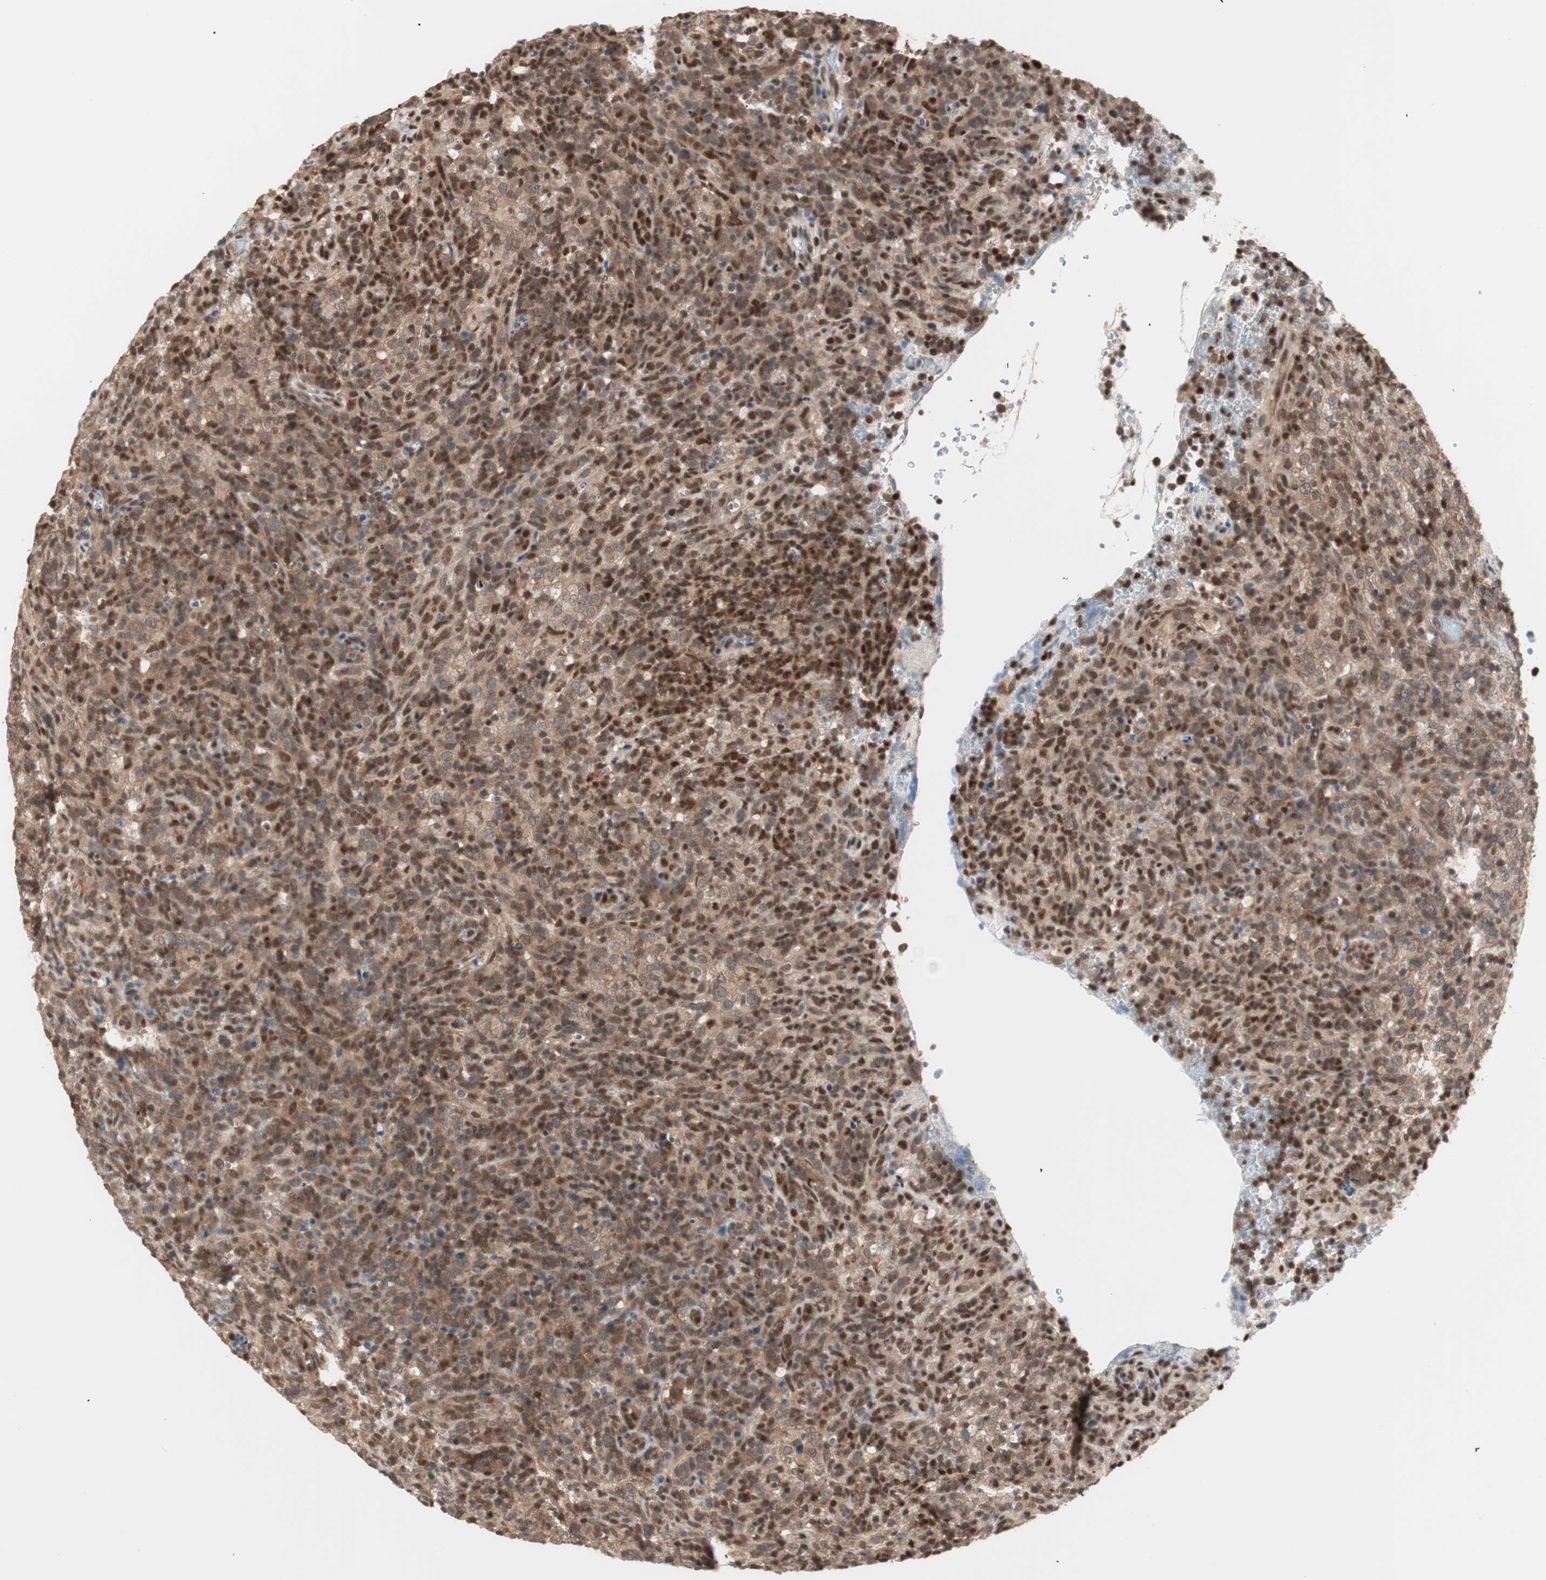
{"staining": {"intensity": "weak", "quantity": ">75%", "location": "cytoplasmic/membranous"}, "tissue": "lymphoma", "cell_type": "Tumor cells", "image_type": "cancer", "snomed": [{"axis": "morphology", "description": "Malignant lymphoma, non-Hodgkin's type, High grade"}, {"axis": "topography", "description": "Lymph node"}], "caption": "Protein staining of high-grade malignant lymphoma, non-Hodgkin's type tissue demonstrates weak cytoplasmic/membranous staining in about >75% of tumor cells.", "gene": "UBE2I", "patient": {"sex": "female", "age": 76}}